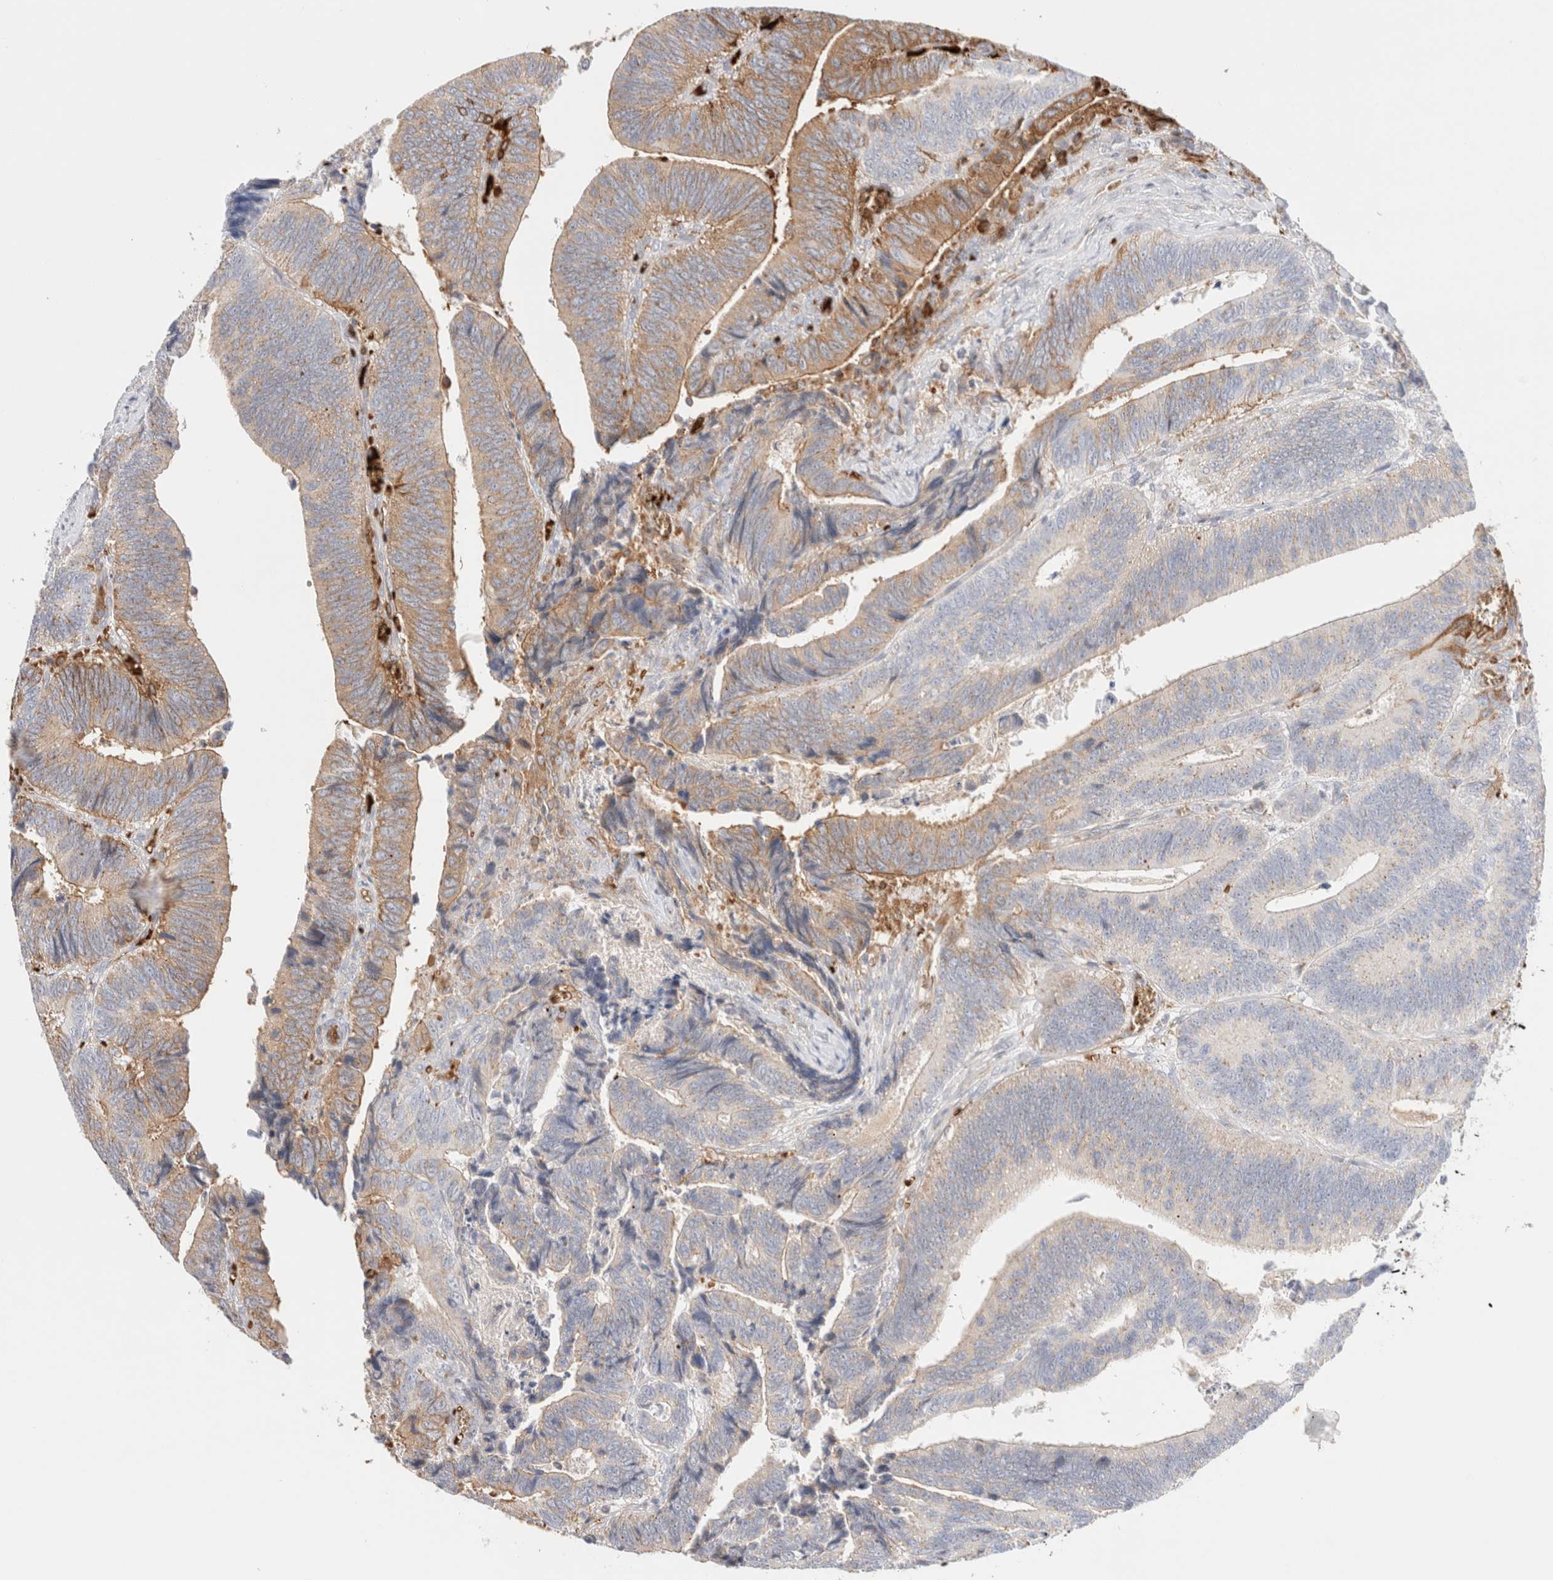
{"staining": {"intensity": "moderate", "quantity": "<25%", "location": "cytoplasmic/membranous"}, "tissue": "colorectal cancer", "cell_type": "Tumor cells", "image_type": "cancer", "snomed": [{"axis": "morphology", "description": "Inflammation, NOS"}, {"axis": "morphology", "description": "Adenocarcinoma, NOS"}, {"axis": "topography", "description": "Colon"}], "caption": "This histopathology image shows colorectal adenocarcinoma stained with immunohistochemistry (IHC) to label a protein in brown. The cytoplasmic/membranous of tumor cells show moderate positivity for the protein. Nuclei are counter-stained blue.", "gene": "MST1", "patient": {"sex": "male", "age": 72}}